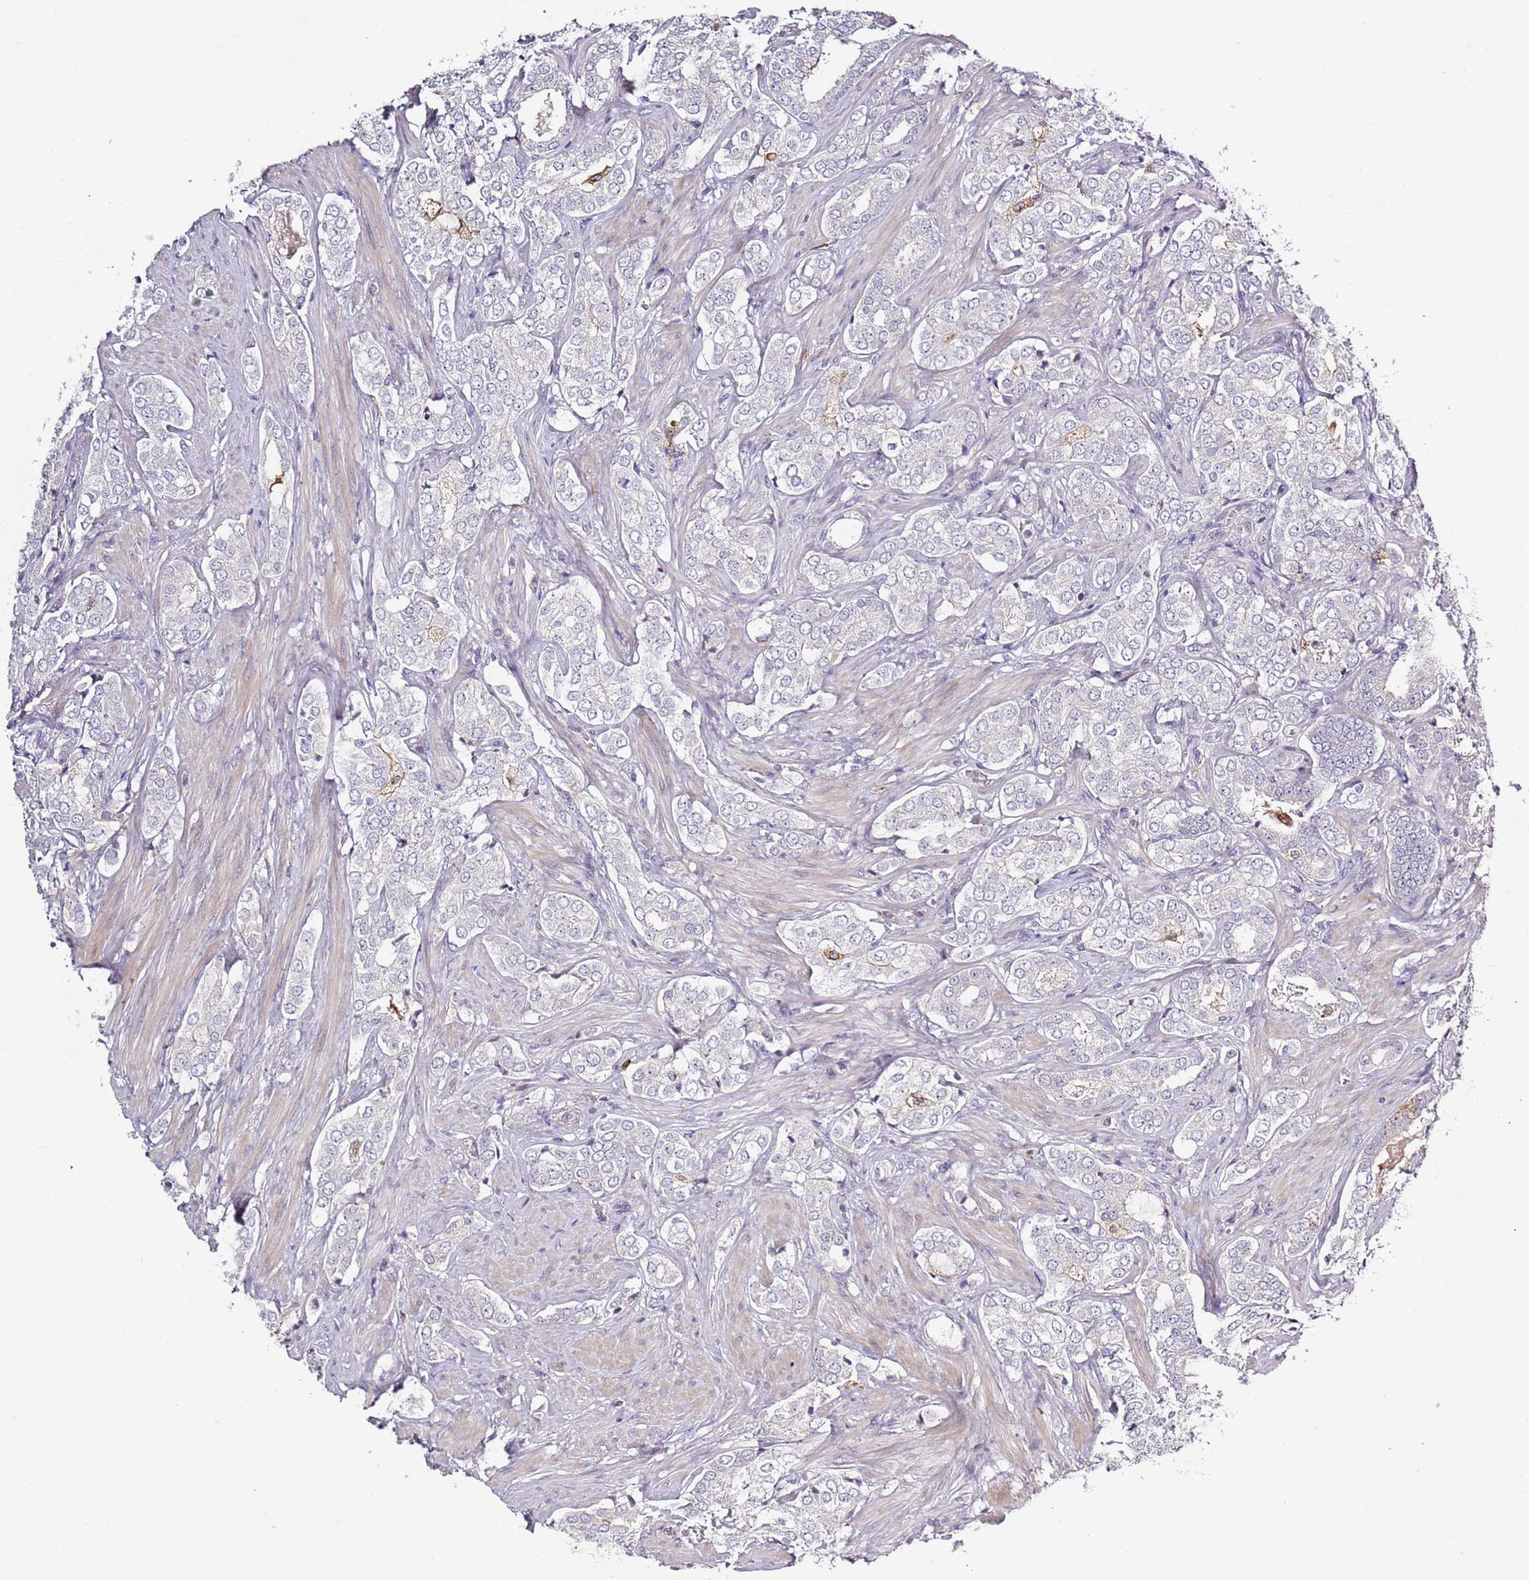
{"staining": {"intensity": "negative", "quantity": "none", "location": "none"}, "tissue": "prostate cancer", "cell_type": "Tumor cells", "image_type": "cancer", "snomed": [{"axis": "morphology", "description": "Adenocarcinoma, High grade"}, {"axis": "topography", "description": "Prostate"}], "caption": "Immunohistochemical staining of prostate cancer (high-grade adenocarcinoma) demonstrates no significant staining in tumor cells.", "gene": "CC2D2B", "patient": {"sex": "male", "age": 71}}